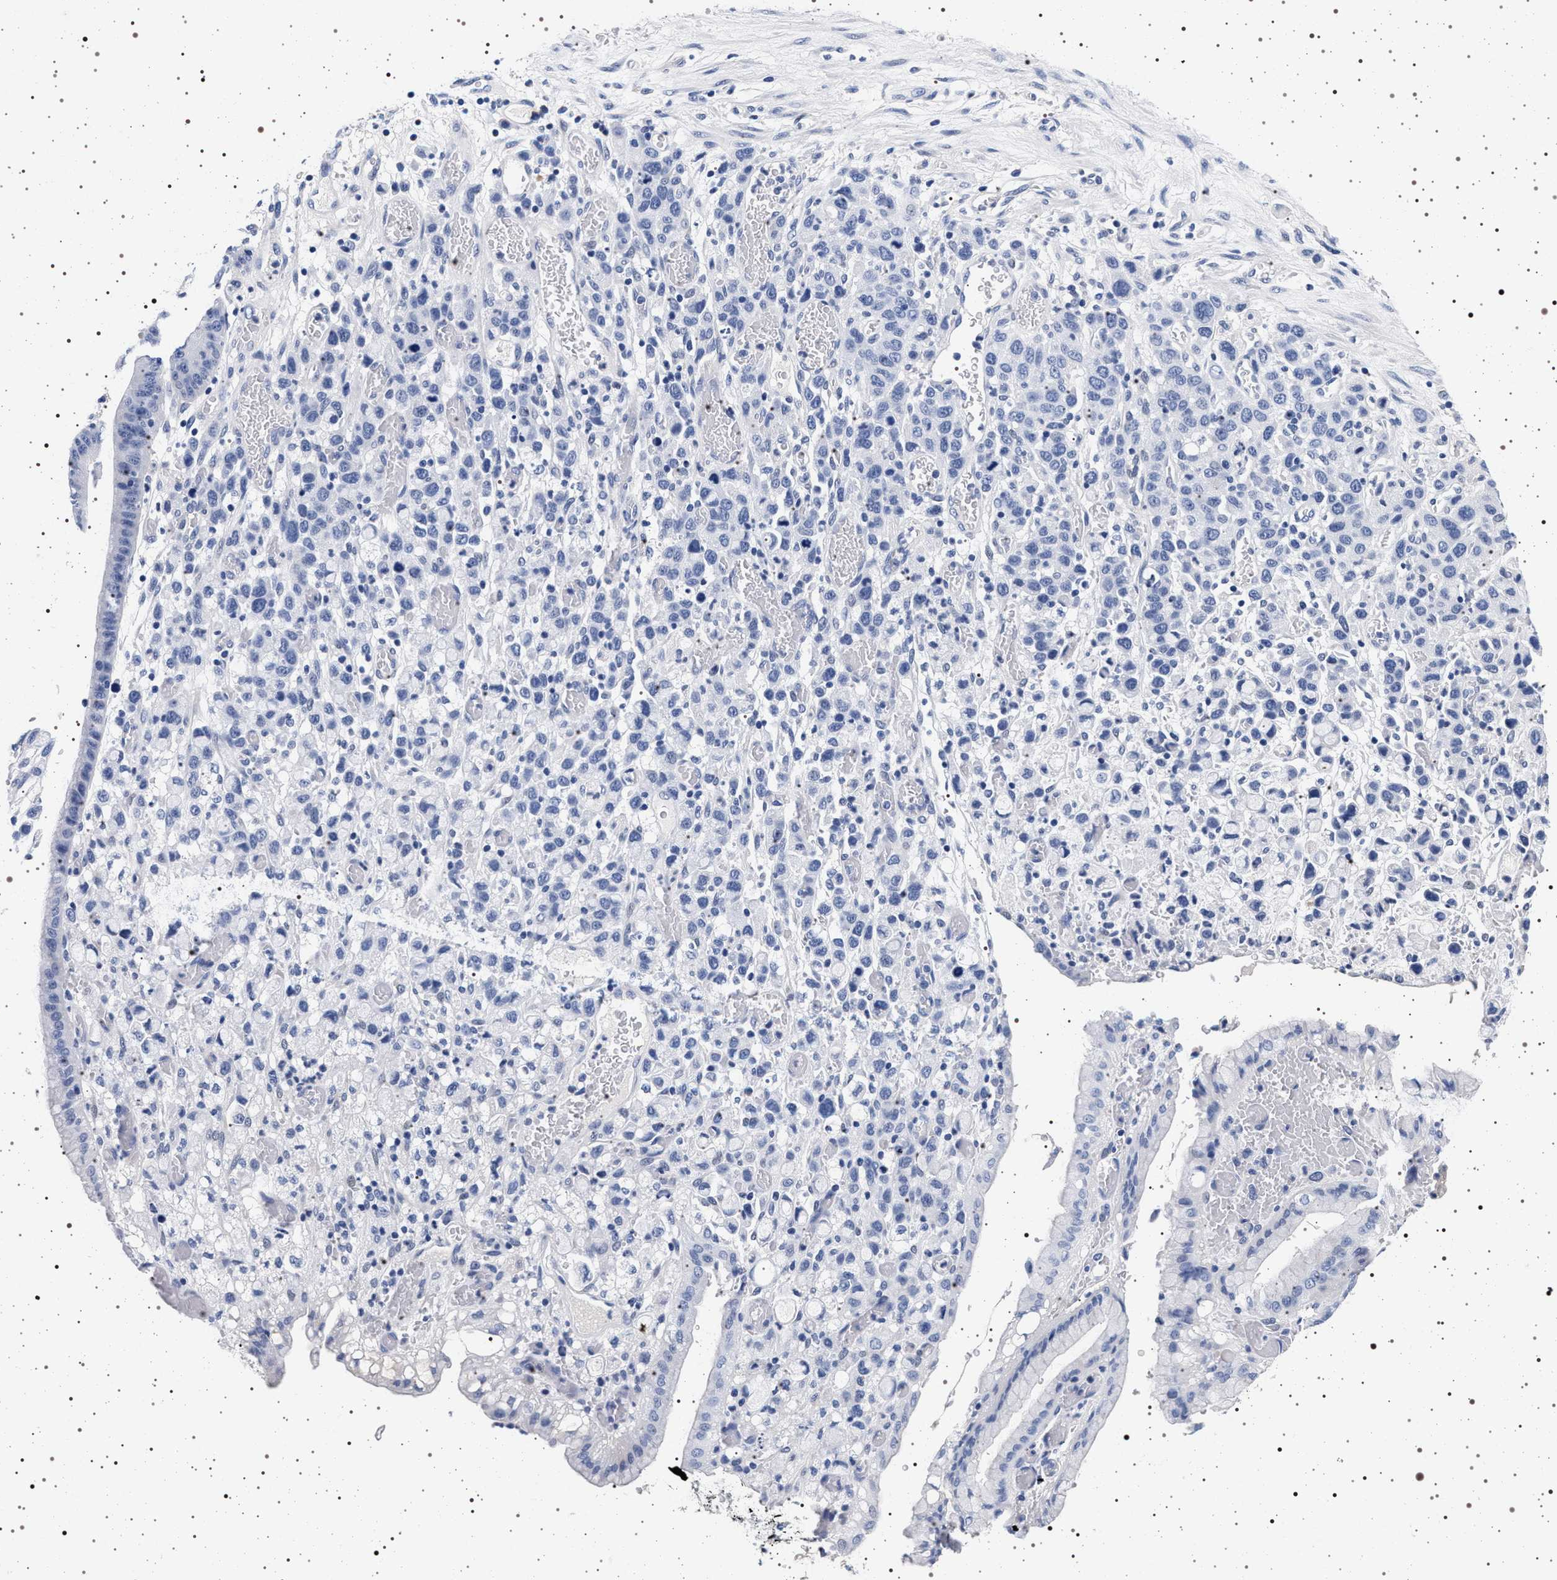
{"staining": {"intensity": "negative", "quantity": "none", "location": "none"}, "tissue": "stomach cancer", "cell_type": "Tumor cells", "image_type": "cancer", "snomed": [{"axis": "morphology", "description": "Normal tissue, NOS"}, {"axis": "morphology", "description": "Adenocarcinoma, NOS"}, {"axis": "morphology", "description": "Adenocarcinoma, High grade"}, {"axis": "topography", "description": "Stomach, upper"}, {"axis": "topography", "description": "Stomach"}], "caption": "Tumor cells show no significant protein positivity in stomach adenocarcinoma (high-grade).", "gene": "MAPK10", "patient": {"sex": "female", "age": 65}}